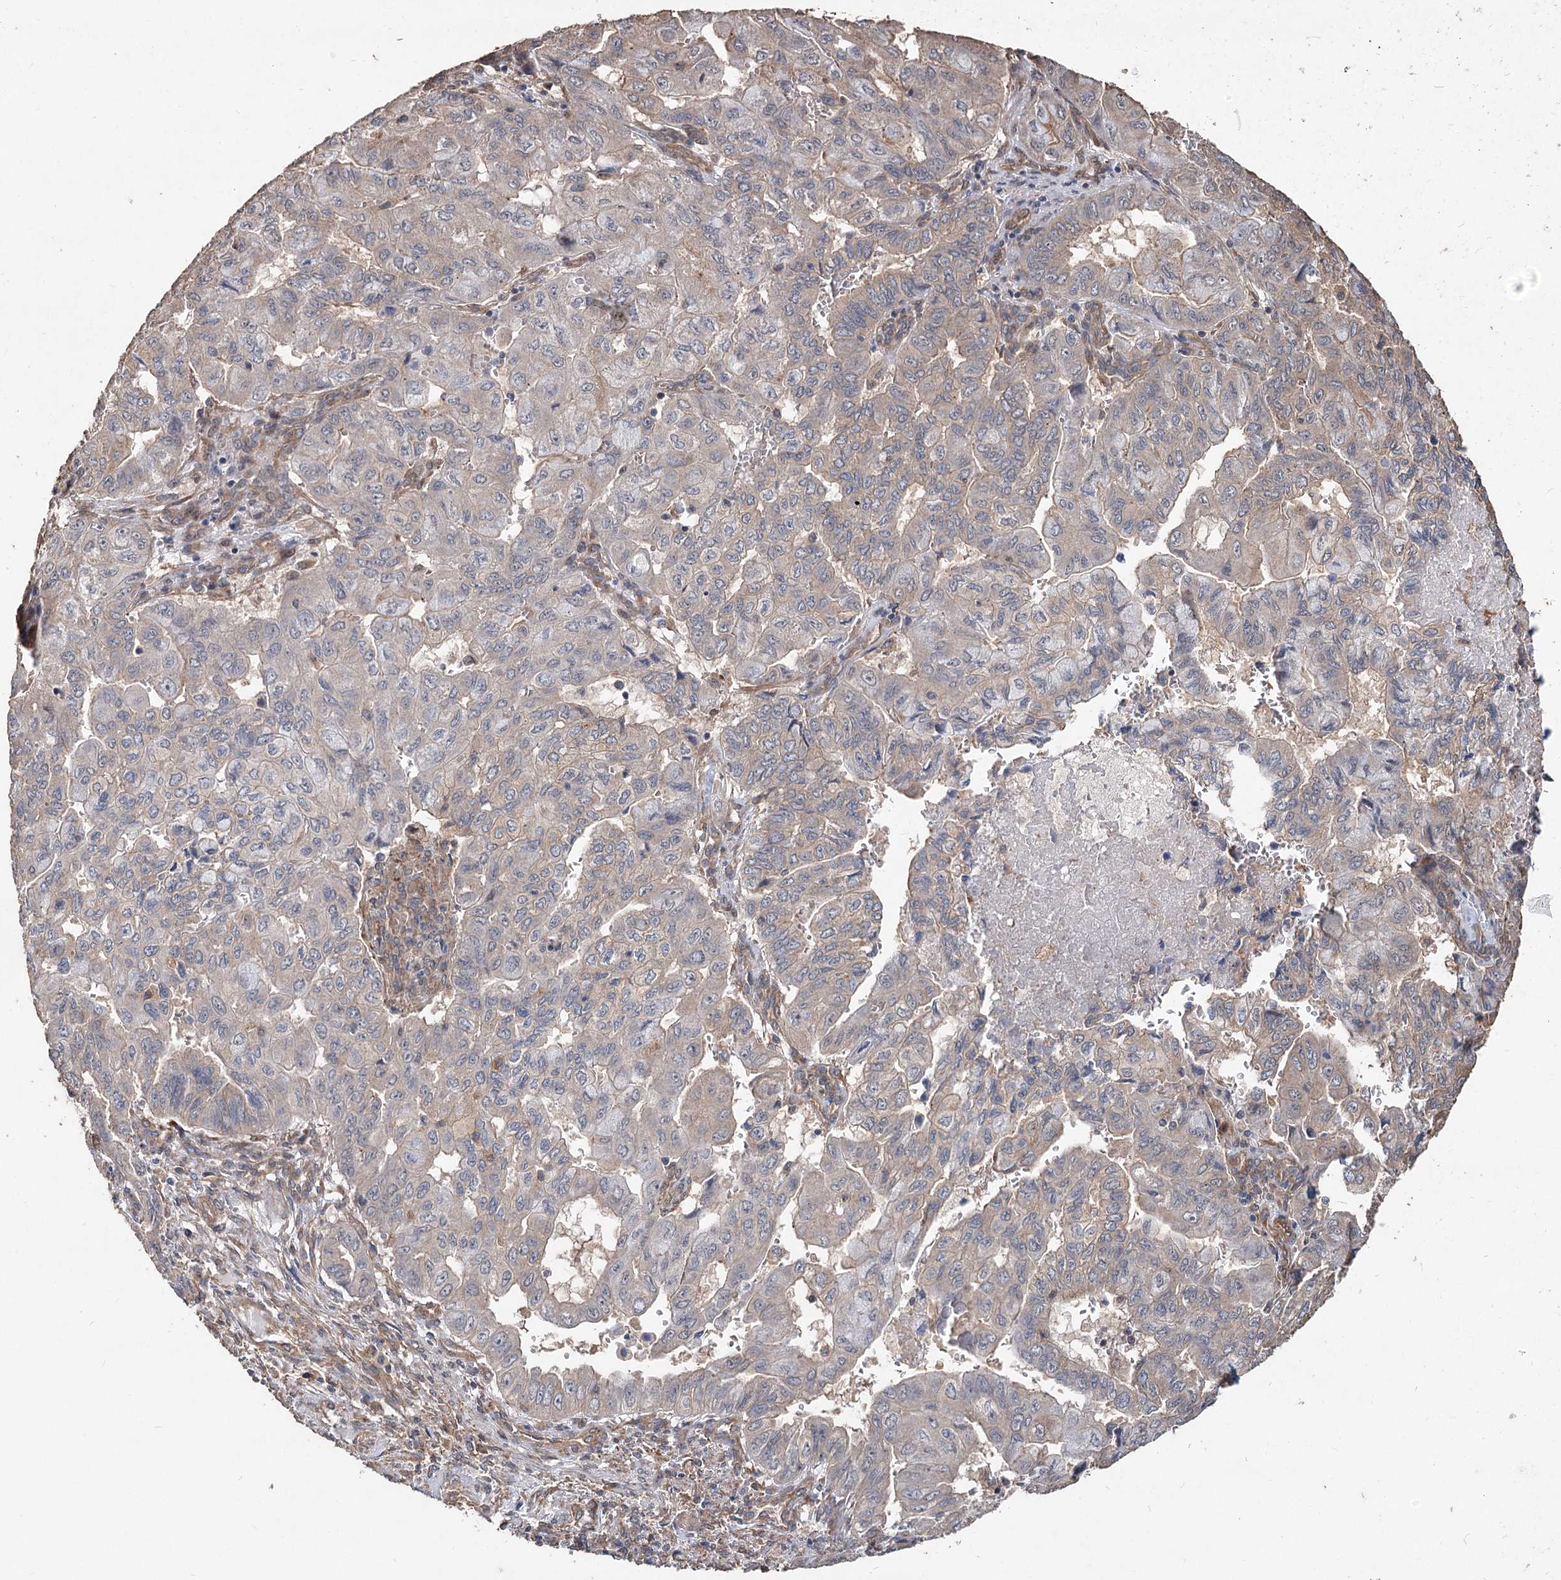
{"staining": {"intensity": "weak", "quantity": "<25%", "location": "cytoplasmic/membranous"}, "tissue": "pancreatic cancer", "cell_type": "Tumor cells", "image_type": "cancer", "snomed": [{"axis": "morphology", "description": "Adenocarcinoma, NOS"}, {"axis": "topography", "description": "Pancreas"}], "caption": "The image demonstrates no staining of tumor cells in adenocarcinoma (pancreatic).", "gene": "SPART", "patient": {"sex": "male", "age": 51}}